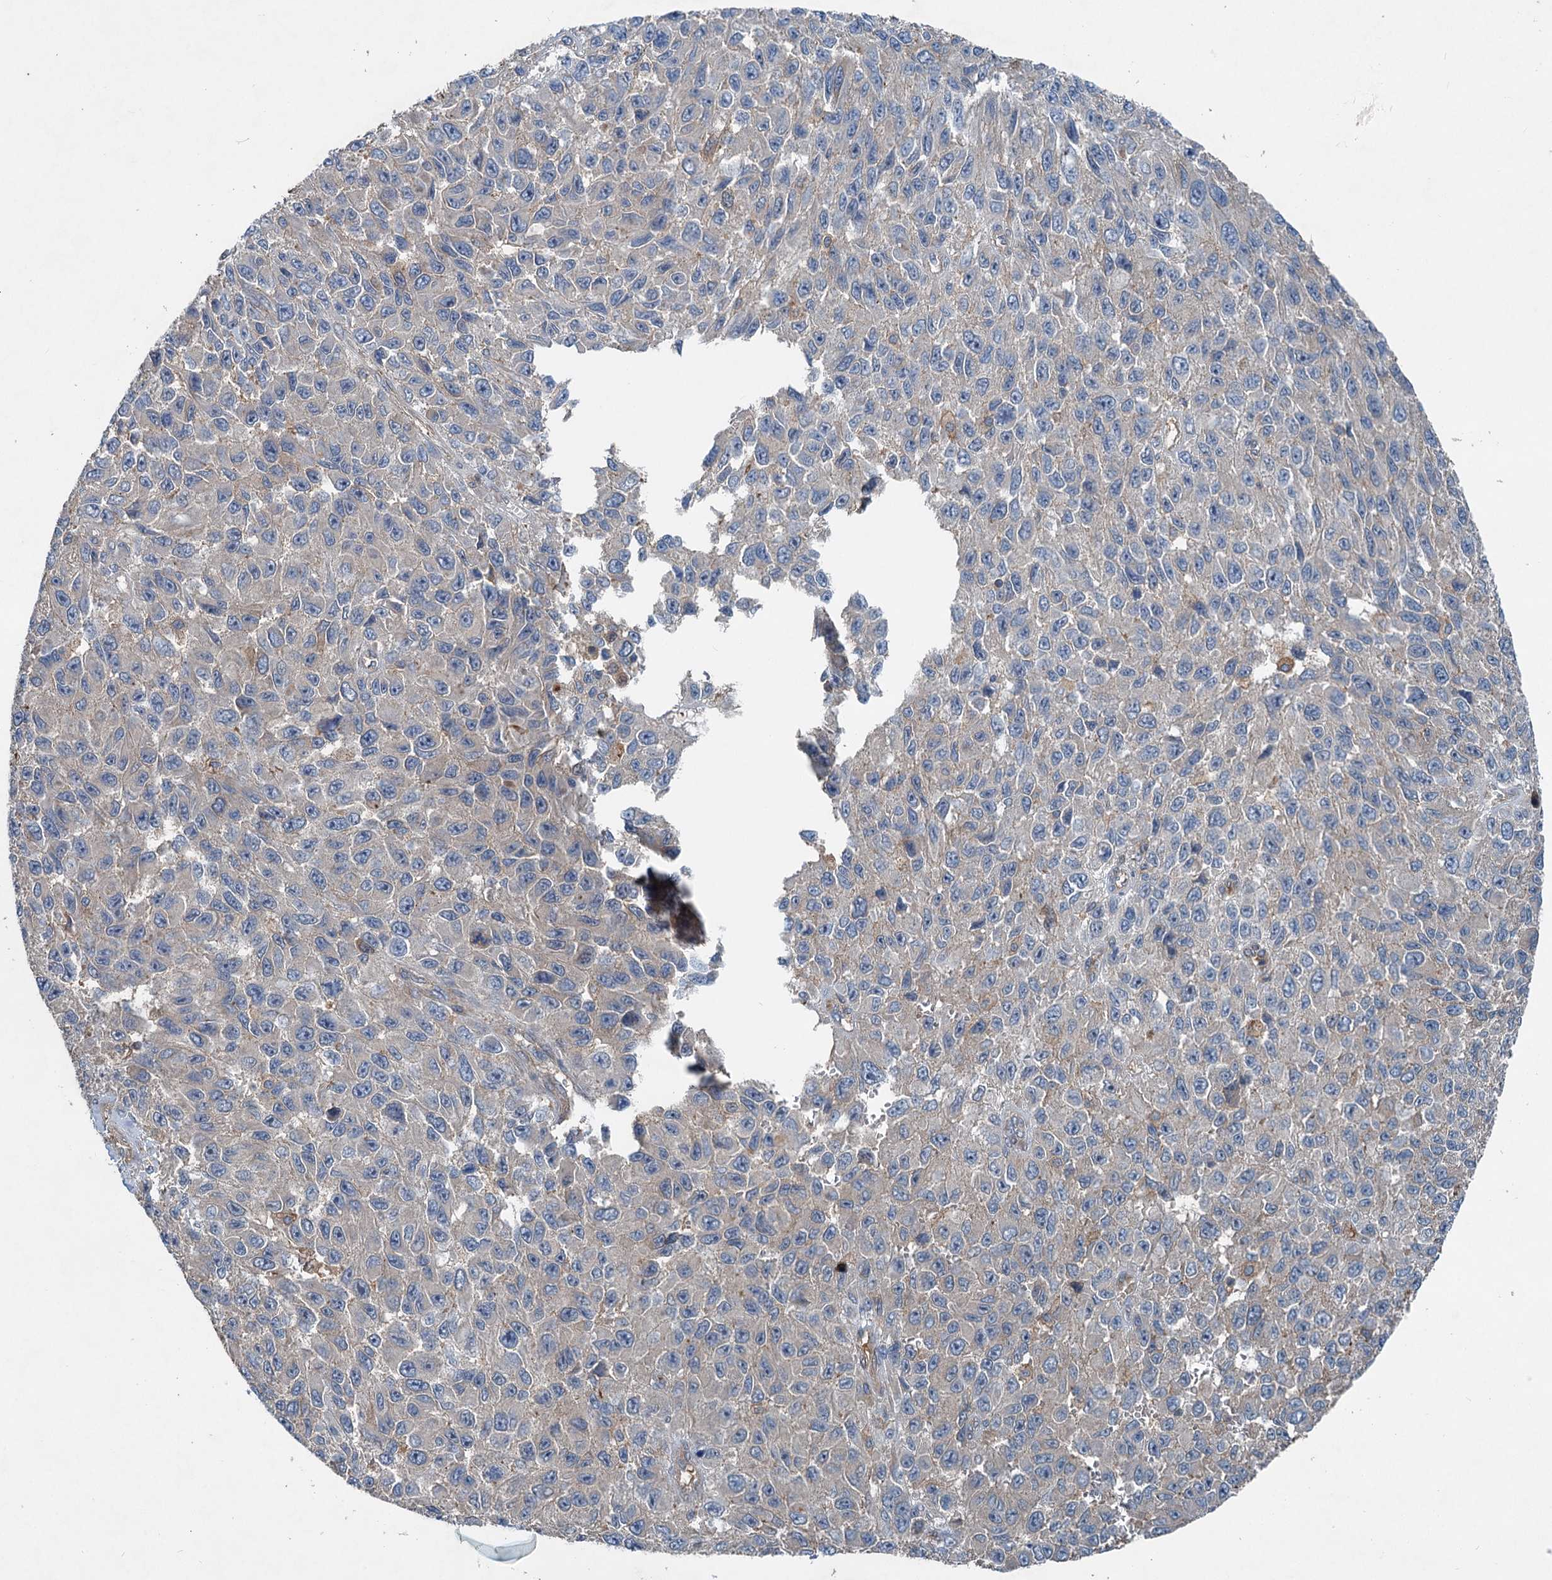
{"staining": {"intensity": "negative", "quantity": "none", "location": "none"}, "tissue": "melanoma", "cell_type": "Tumor cells", "image_type": "cancer", "snomed": [{"axis": "morphology", "description": "Normal tissue, NOS"}, {"axis": "morphology", "description": "Malignant melanoma, NOS"}, {"axis": "topography", "description": "Skin"}], "caption": "DAB immunohistochemical staining of human melanoma demonstrates no significant expression in tumor cells.", "gene": "TAPBPL", "patient": {"sex": "female", "age": 96}}